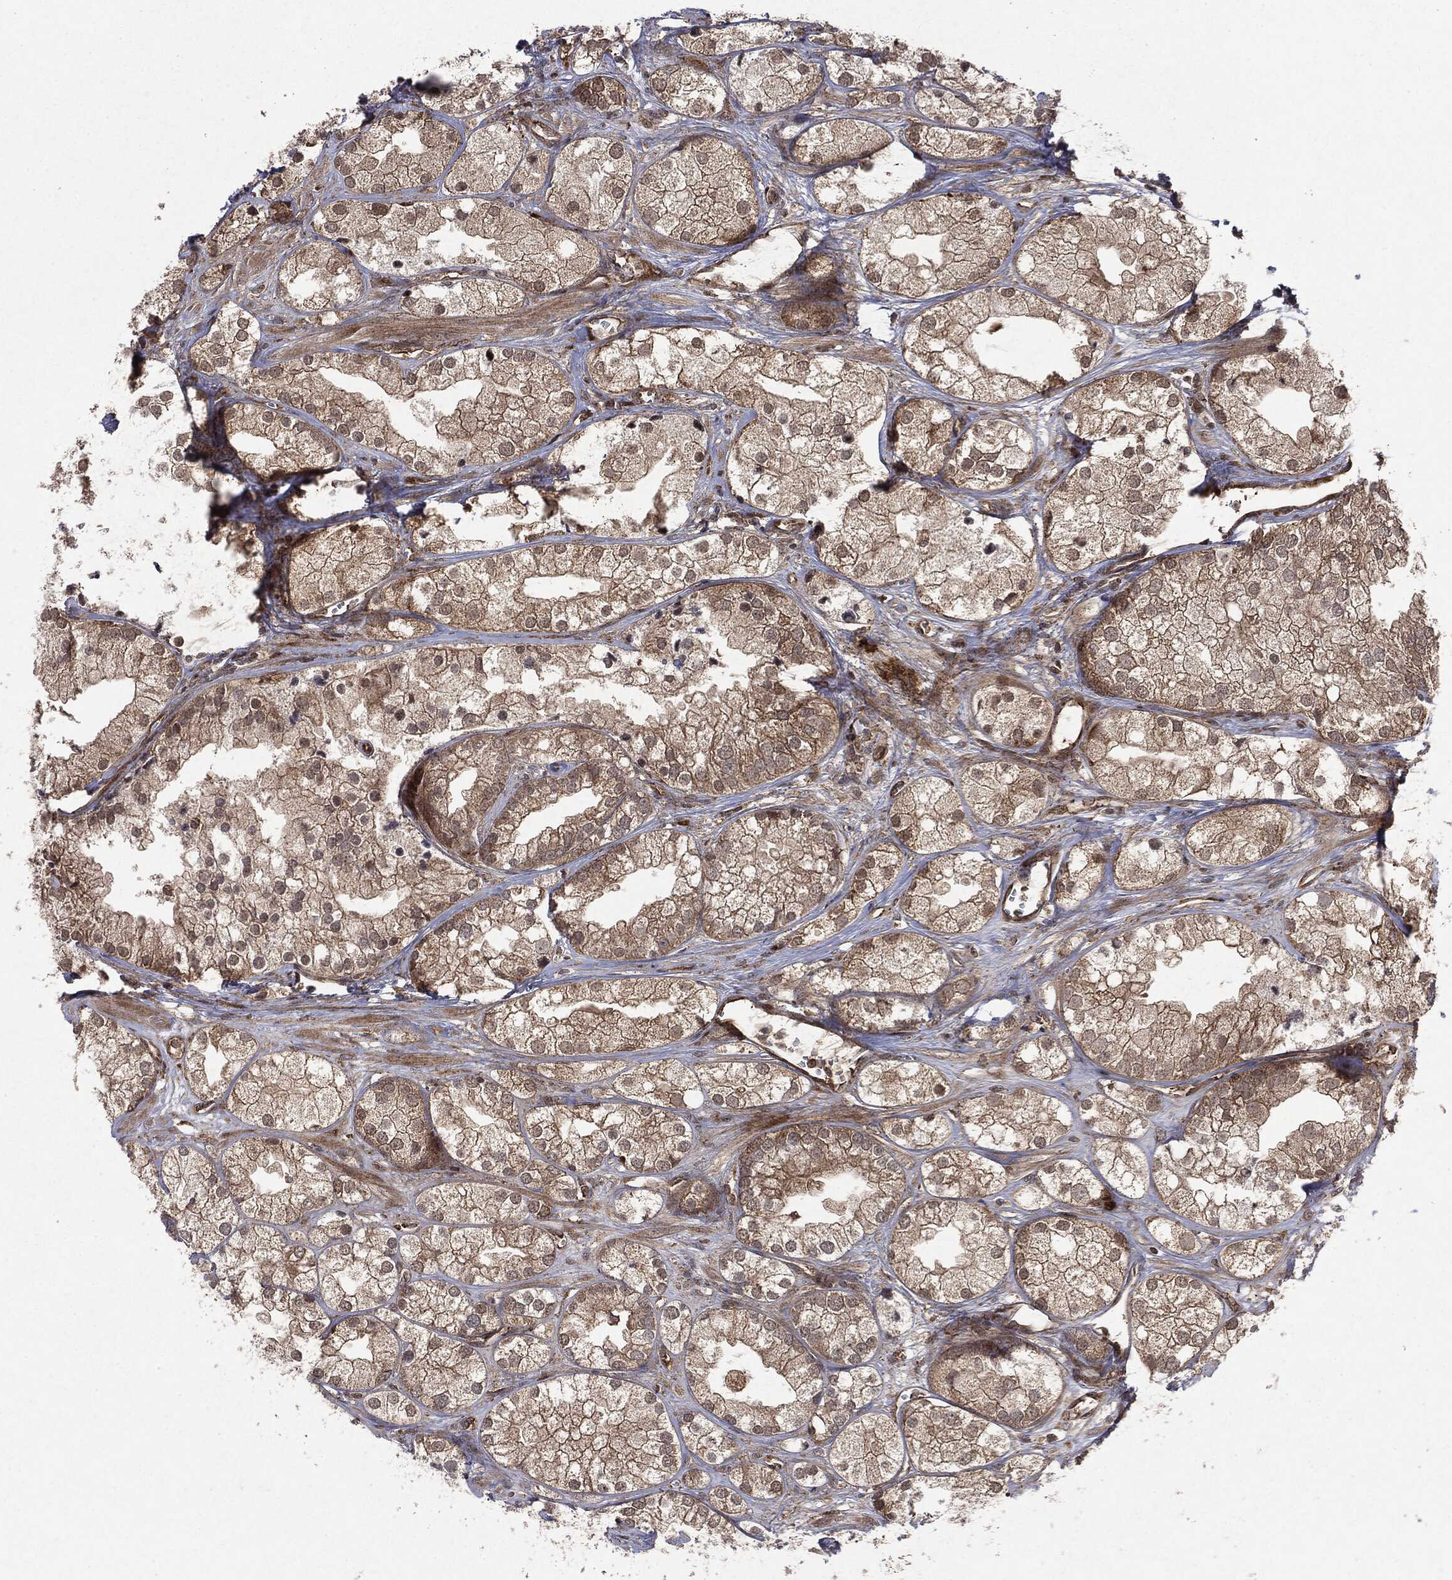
{"staining": {"intensity": "weak", "quantity": ">75%", "location": "cytoplasmic/membranous"}, "tissue": "prostate cancer", "cell_type": "Tumor cells", "image_type": "cancer", "snomed": [{"axis": "morphology", "description": "Adenocarcinoma, NOS"}, {"axis": "topography", "description": "Prostate and seminal vesicle, NOS"}, {"axis": "topography", "description": "Prostate"}], "caption": "This is an image of IHC staining of prostate cancer (adenocarcinoma), which shows weak staining in the cytoplasmic/membranous of tumor cells.", "gene": "OTUB1", "patient": {"sex": "male", "age": 79}}